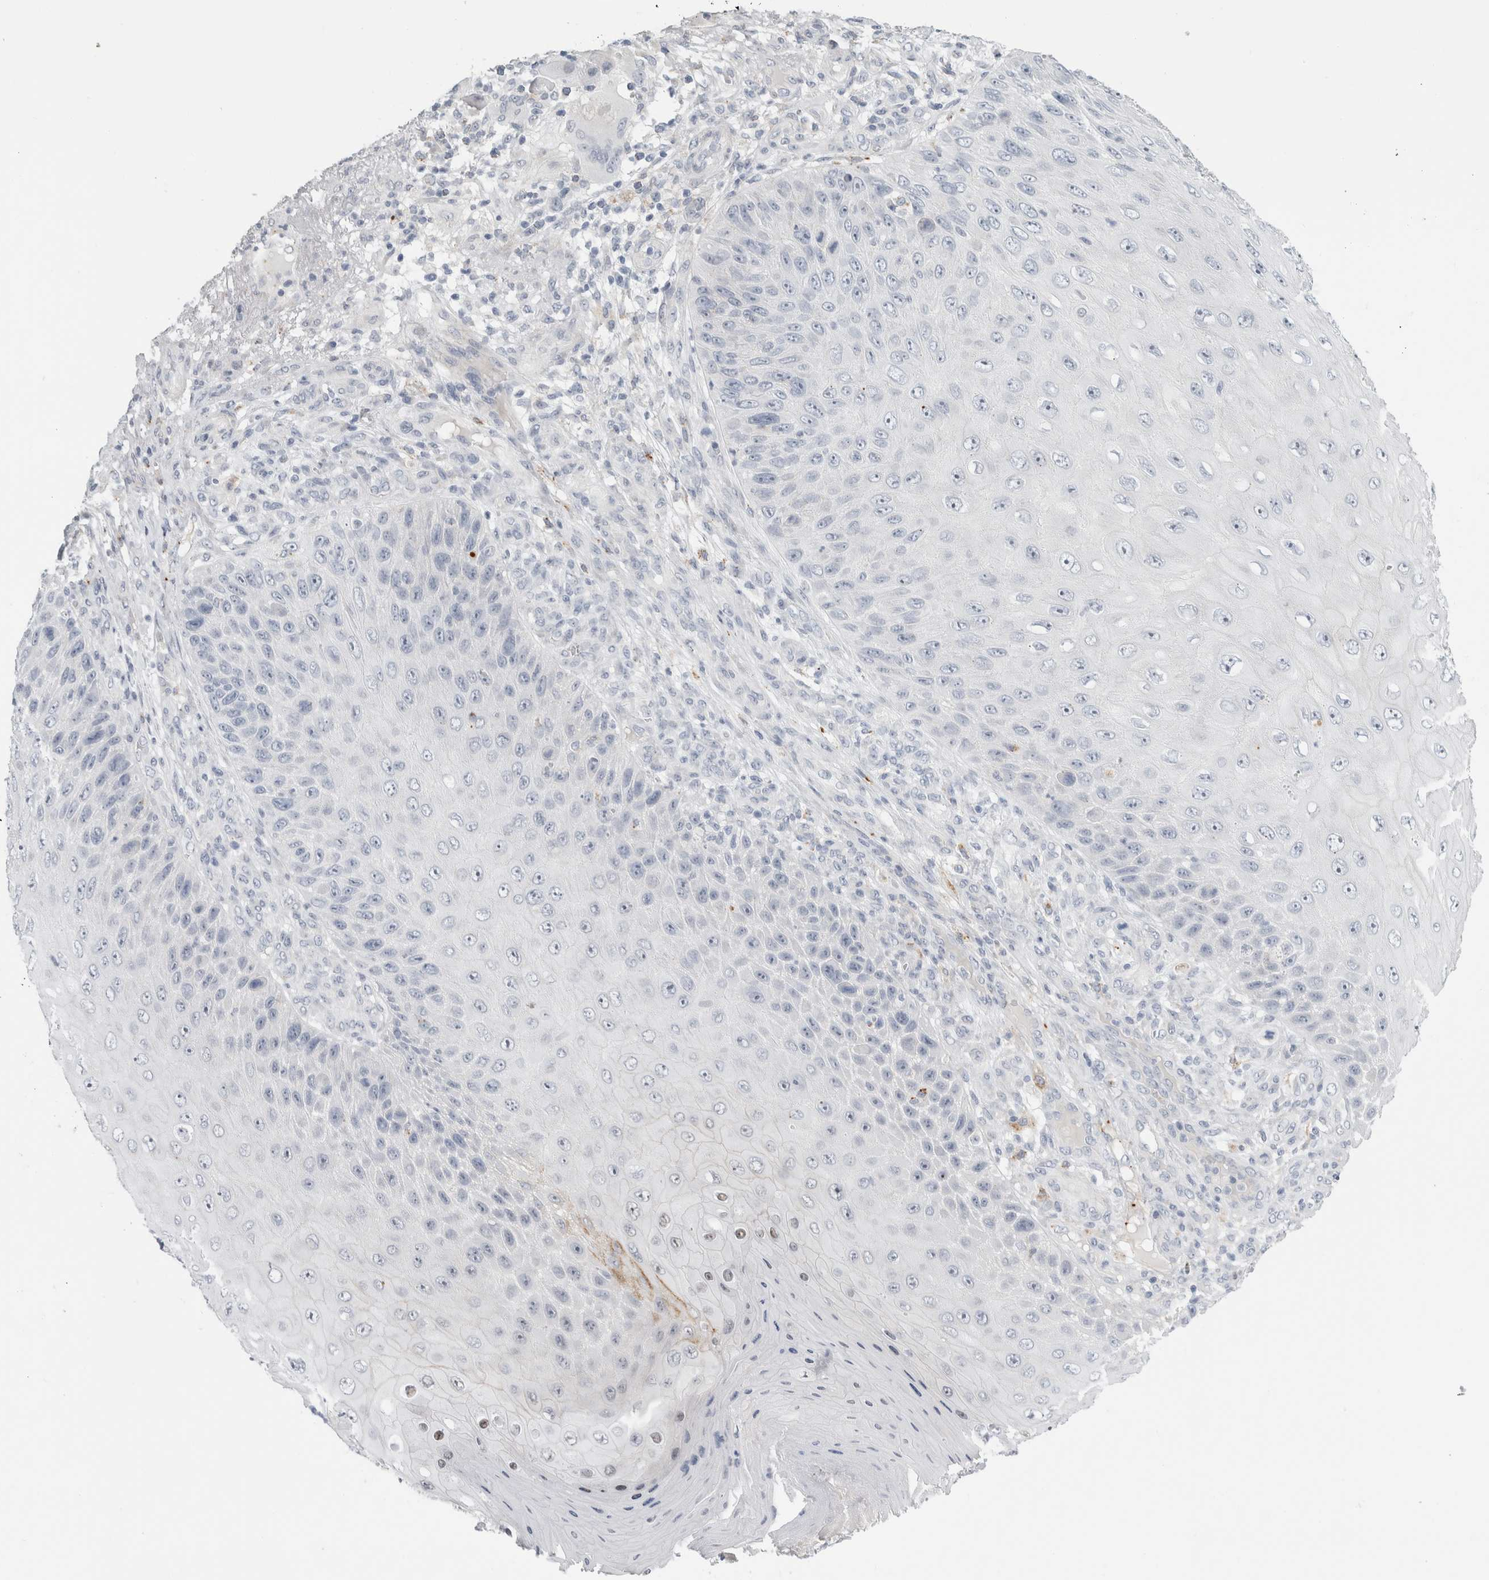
{"staining": {"intensity": "negative", "quantity": "none", "location": "none"}, "tissue": "skin cancer", "cell_type": "Tumor cells", "image_type": "cancer", "snomed": [{"axis": "morphology", "description": "Squamous cell carcinoma, NOS"}, {"axis": "topography", "description": "Skin"}], "caption": "Skin cancer (squamous cell carcinoma) was stained to show a protein in brown. There is no significant staining in tumor cells.", "gene": "ANKMY1", "patient": {"sex": "female", "age": 88}}